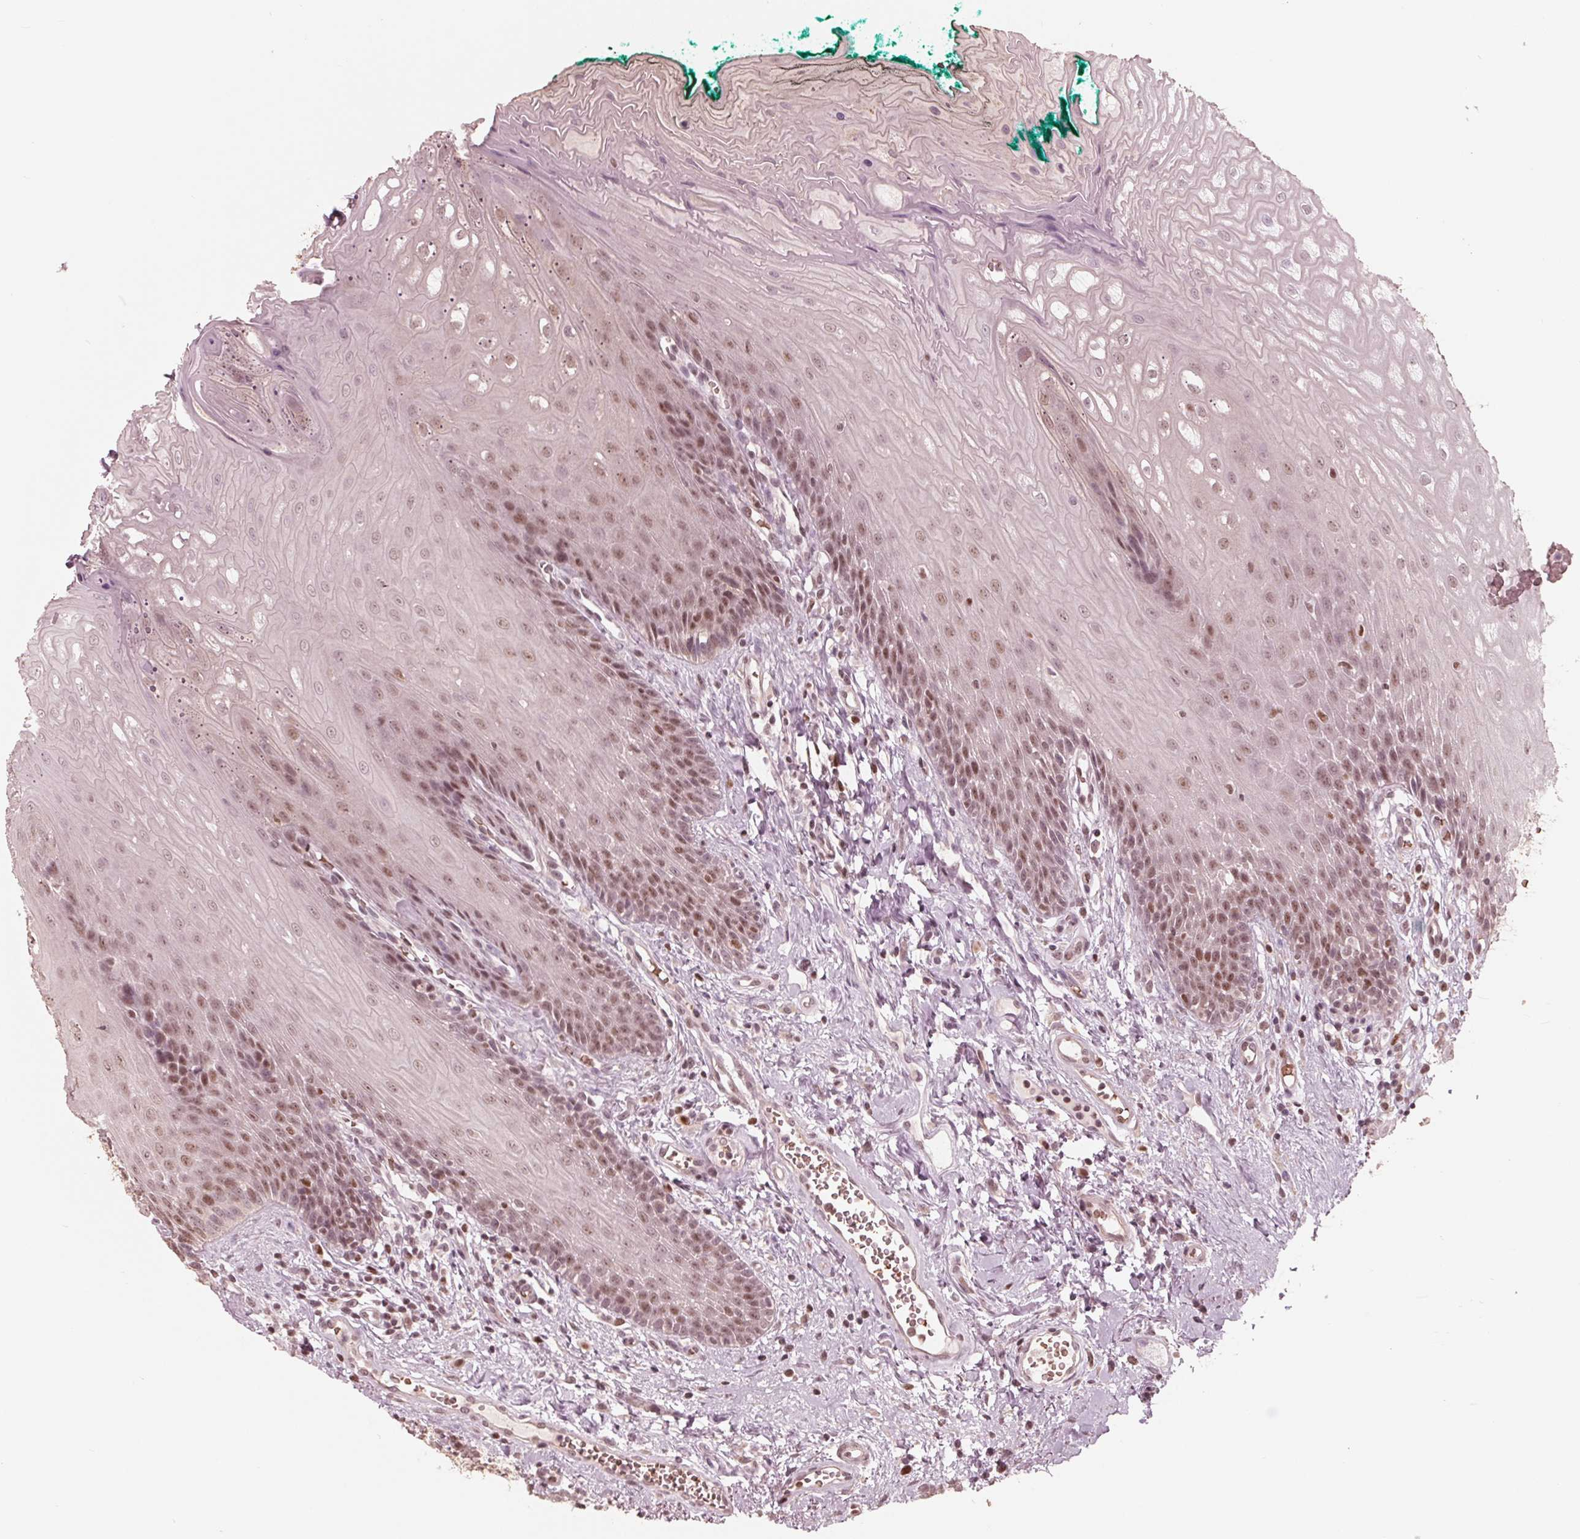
{"staining": {"intensity": "weak", "quantity": "25%-75%", "location": "nuclear"}, "tissue": "oral mucosa", "cell_type": "Squamous epithelial cells", "image_type": "normal", "snomed": [{"axis": "morphology", "description": "Normal tissue, NOS"}, {"axis": "topography", "description": "Oral tissue"}], "caption": "Approximately 25%-75% of squamous epithelial cells in benign human oral mucosa display weak nuclear protein positivity as visualized by brown immunohistochemical staining.", "gene": "HIRIP3", "patient": {"sex": "female", "age": 68}}